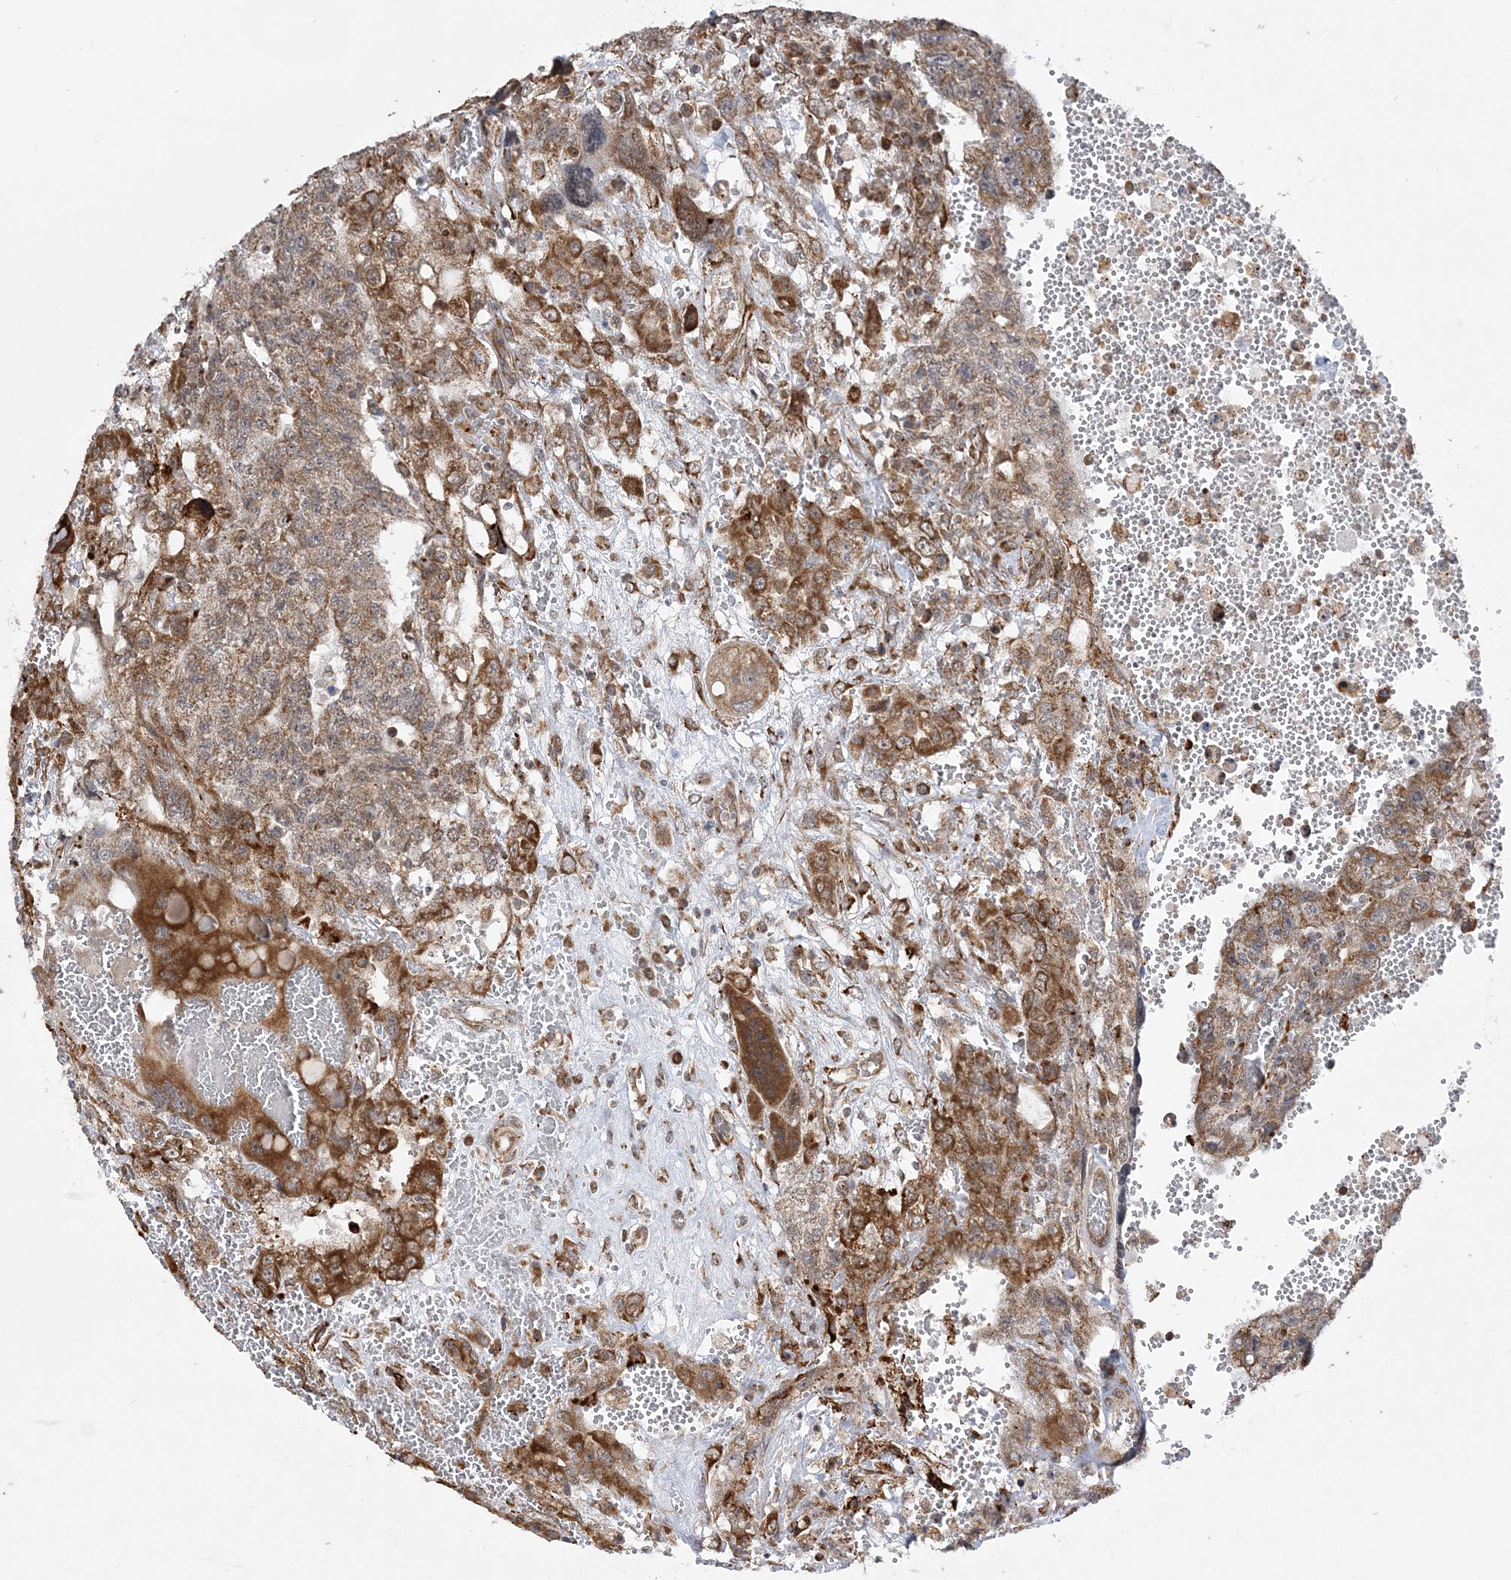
{"staining": {"intensity": "moderate", "quantity": ">75%", "location": "cytoplasmic/membranous"}, "tissue": "testis cancer", "cell_type": "Tumor cells", "image_type": "cancer", "snomed": [{"axis": "morphology", "description": "Carcinoma, Embryonal, NOS"}, {"axis": "topography", "description": "Testis"}], "caption": "Immunohistochemistry staining of embryonal carcinoma (testis), which demonstrates medium levels of moderate cytoplasmic/membranous positivity in about >75% of tumor cells indicating moderate cytoplasmic/membranous protein expression. The staining was performed using DAB (3,3'-diaminobenzidine) (brown) for protein detection and nuclei were counterstained in hematoxylin (blue).", "gene": "MRPL47", "patient": {"sex": "male", "age": 26}}